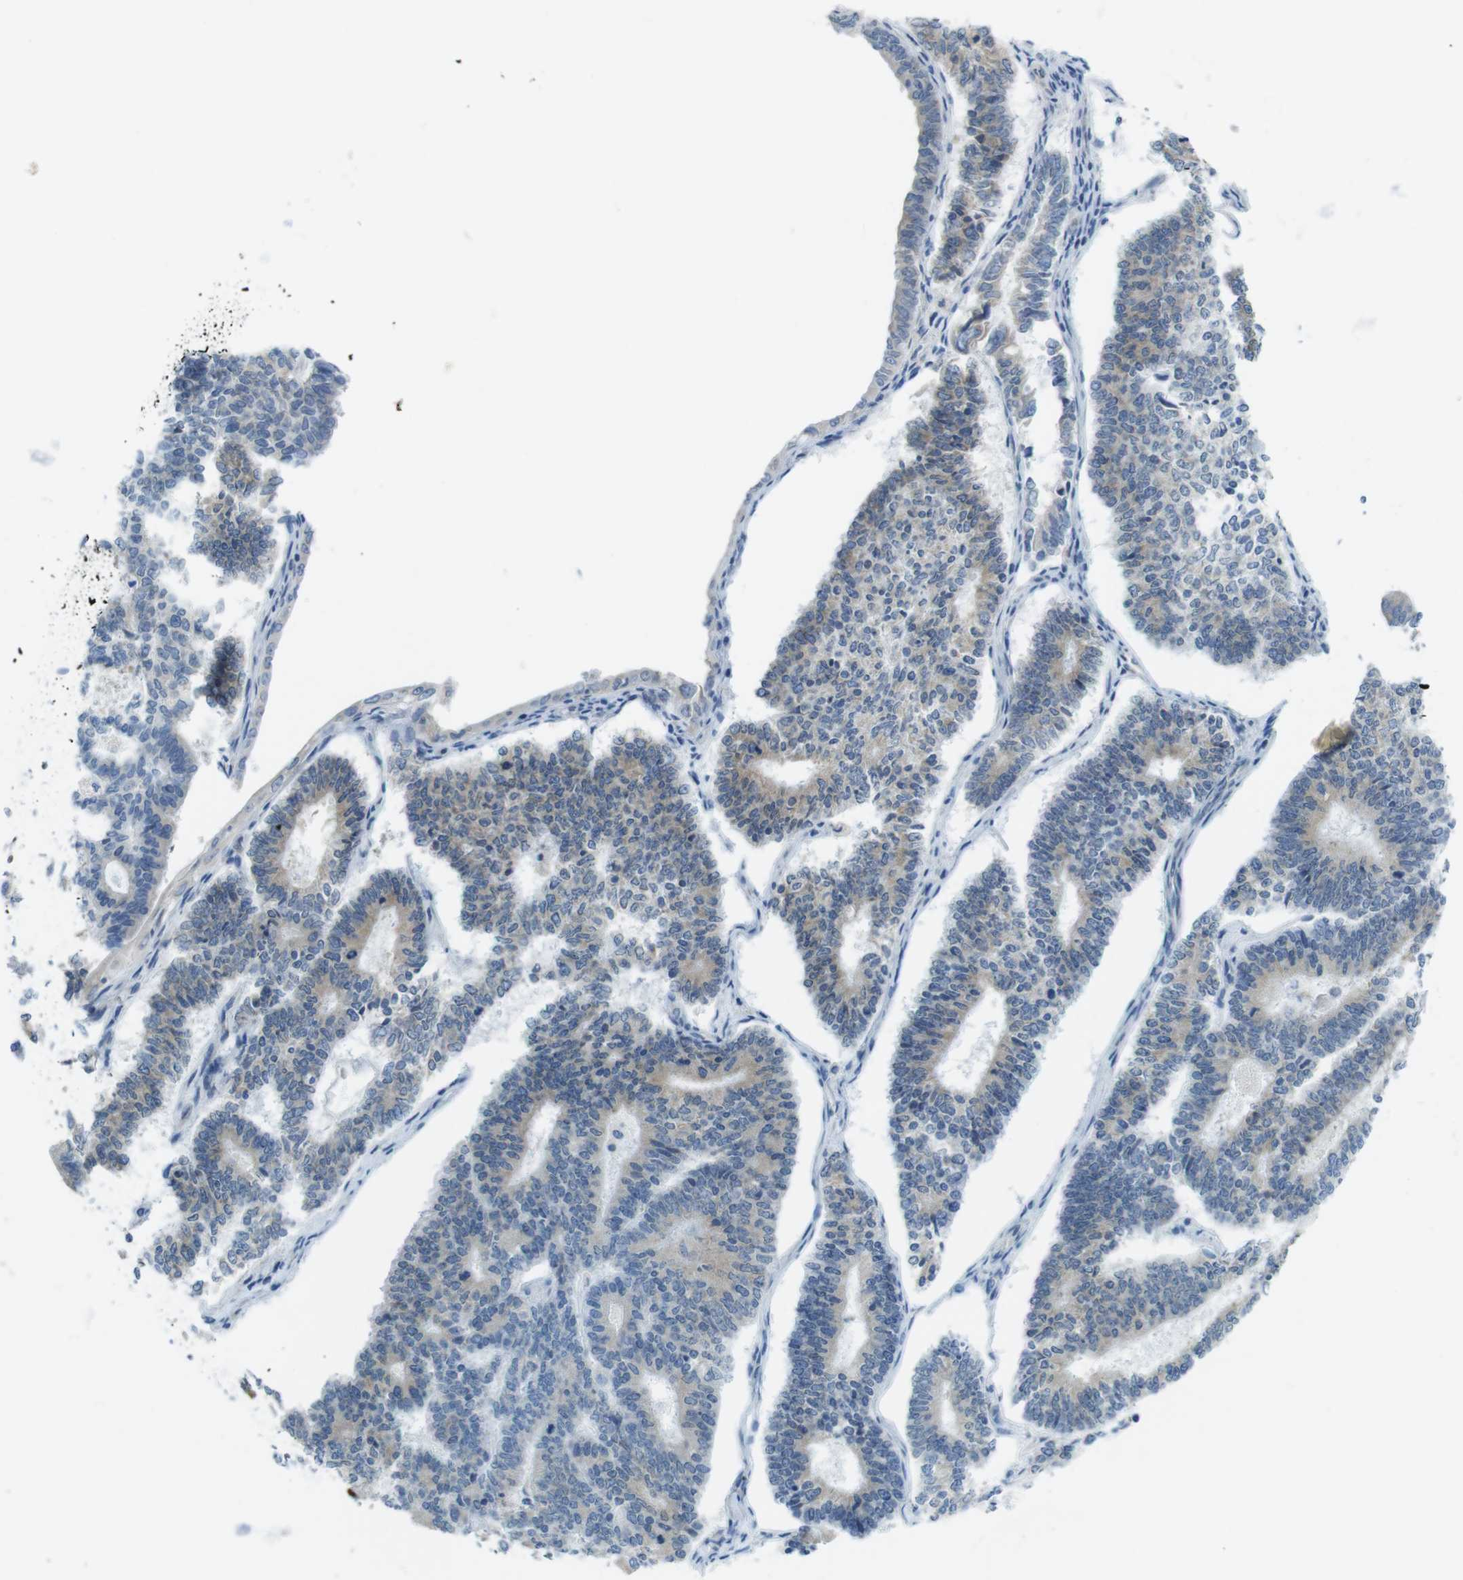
{"staining": {"intensity": "weak", "quantity": "25%-75%", "location": "cytoplasmic/membranous"}, "tissue": "endometrial cancer", "cell_type": "Tumor cells", "image_type": "cancer", "snomed": [{"axis": "morphology", "description": "Adenocarcinoma, NOS"}, {"axis": "topography", "description": "Endometrium"}], "caption": "The immunohistochemical stain shows weak cytoplasmic/membranous staining in tumor cells of endometrial adenocarcinoma tissue.", "gene": "CLPTM1L", "patient": {"sex": "female", "age": 70}}